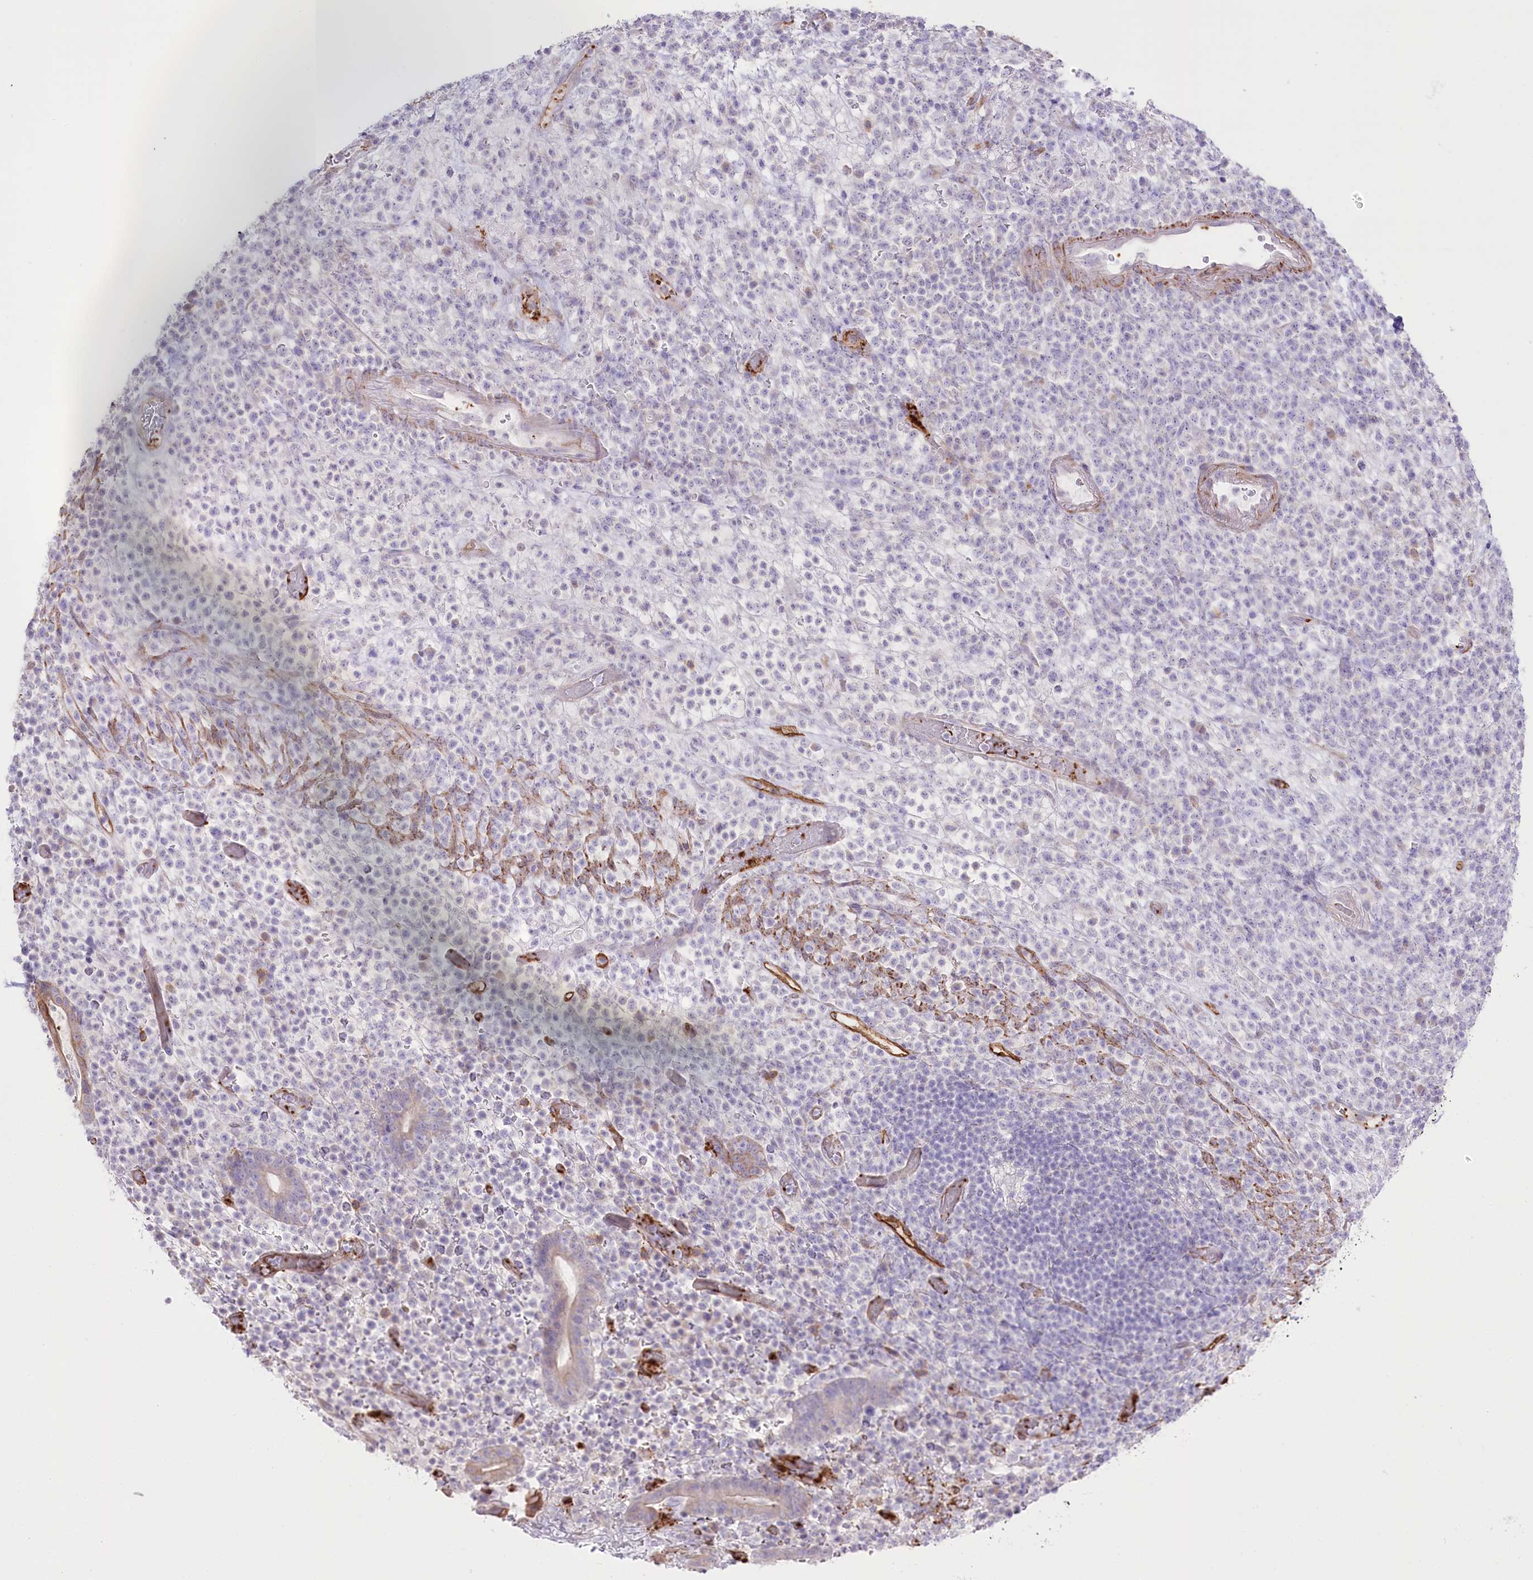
{"staining": {"intensity": "negative", "quantity": "none", "location": "none"}, "tissue": "lymphoma", "cell_type": "Tumor cells", "image_type": "cancer", "snomed": [{"axis": "morphology", "description": "Malignant lymphoma, non-Hodgkin's type, High grade"}, {"axis": "topography", "description": "Colon"}], "caption": "This image is of malignant lymphoma, non-Hodgkin's type (high-grade) stained with immunohistochemistry (IHC) to label a protein in brown with the nuclei are counter-stained blue. There is no positivity in tumor cells. (DAB immunohistochemistry (IHC) visualized using brightfield microscopy, high magnification).", "gene": "SLC39A10", "patient": {"sex": "female", "age": 53}}